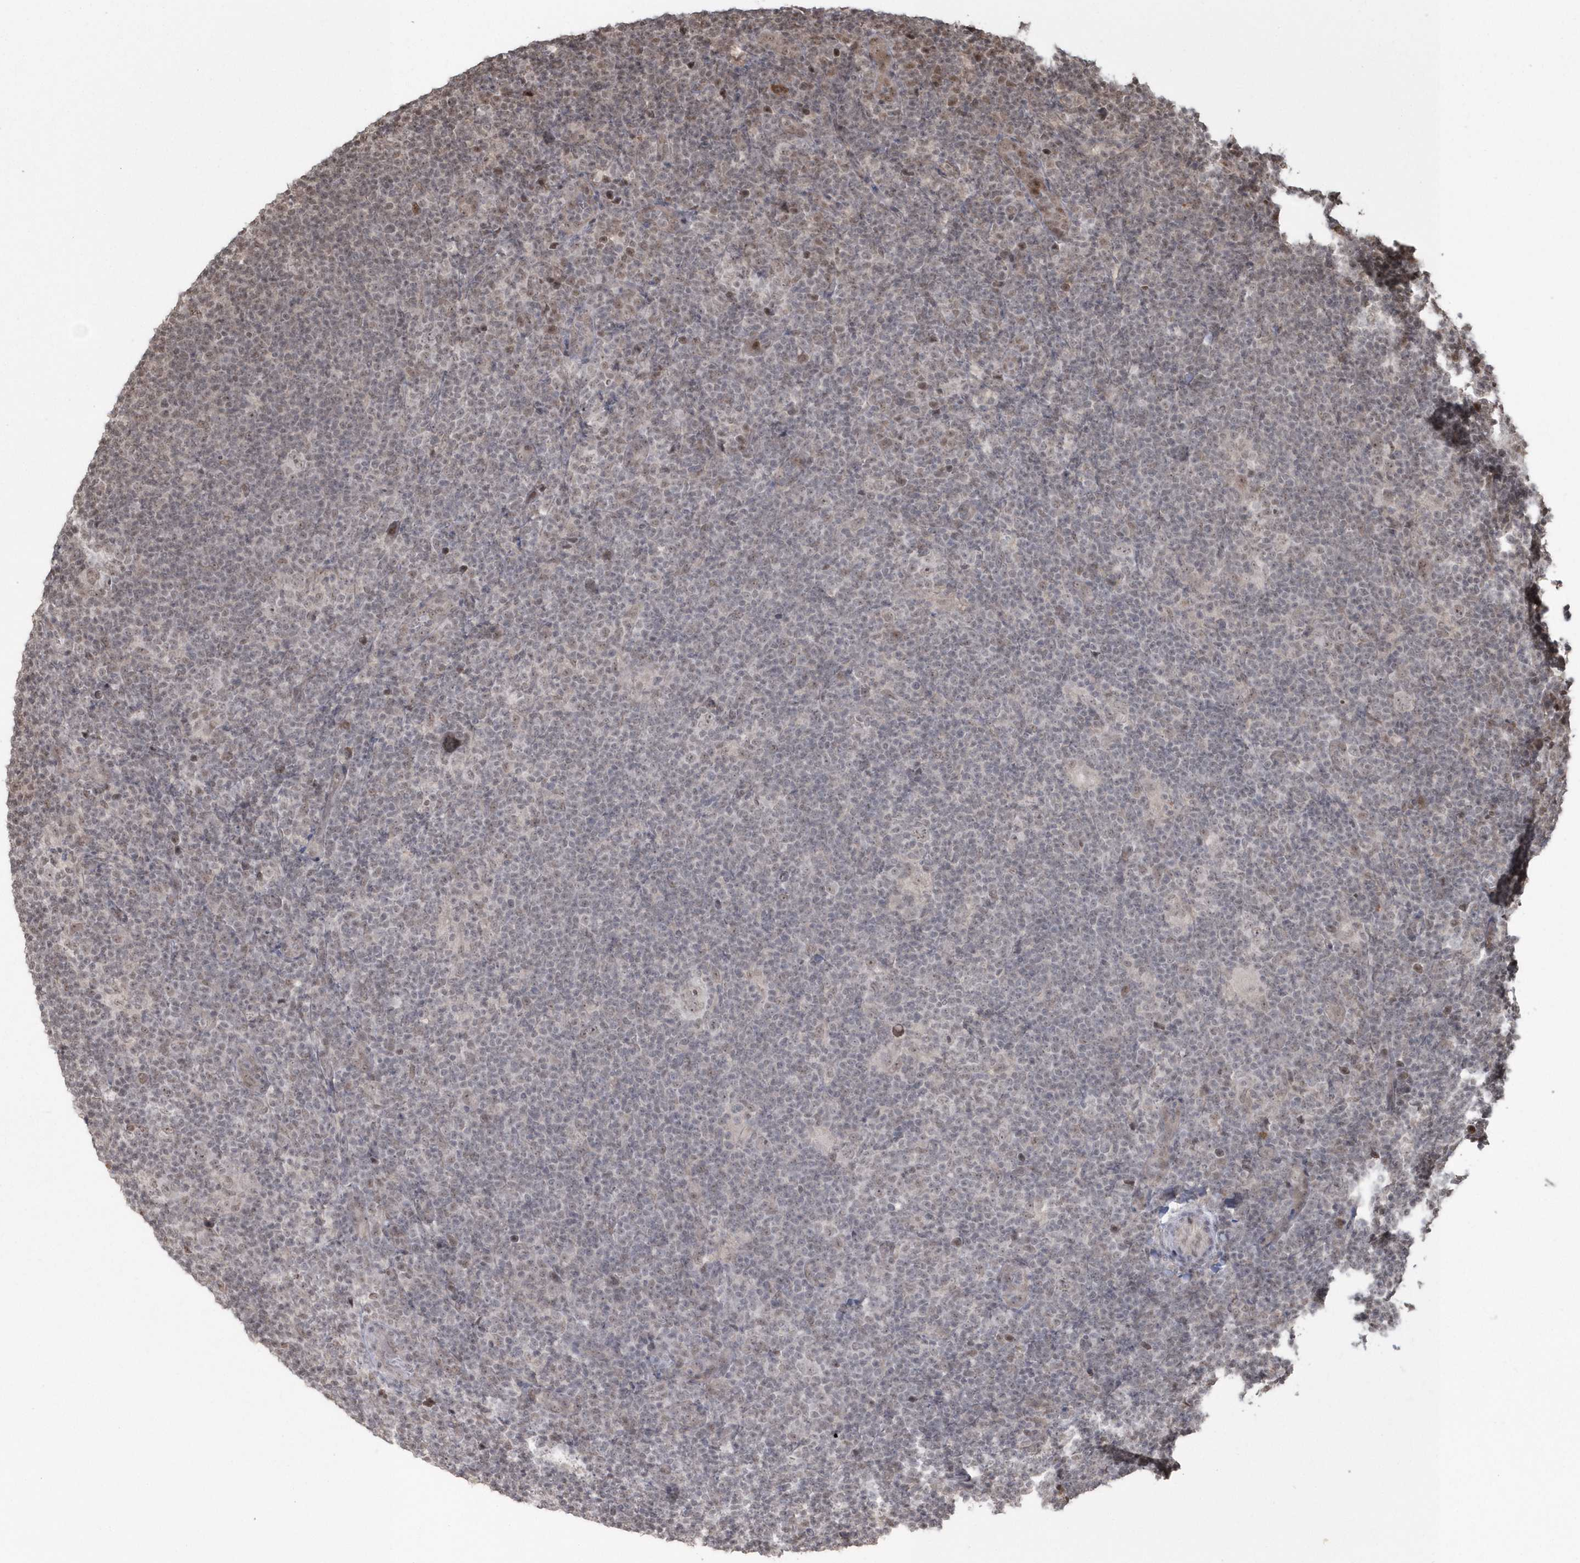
{"staining": {"intensity": "negative", "quantity": "none", "location": "none"}, "tissue": "lymphoma", "cell_type": "Tumor cells", "image_type": "cancer", "snomed": [{"axis": "morphology", "description": "Hodgkin's disease, NOS"}, {"axis": "topography", "description": "Lymph node"}], "caption": "This is a histopathology image of IHC staining of lymphoma, which shows no staining in tumor cells.", "gene": "EPB41L4A", "patient": {"sex": "female", "age": 57}}